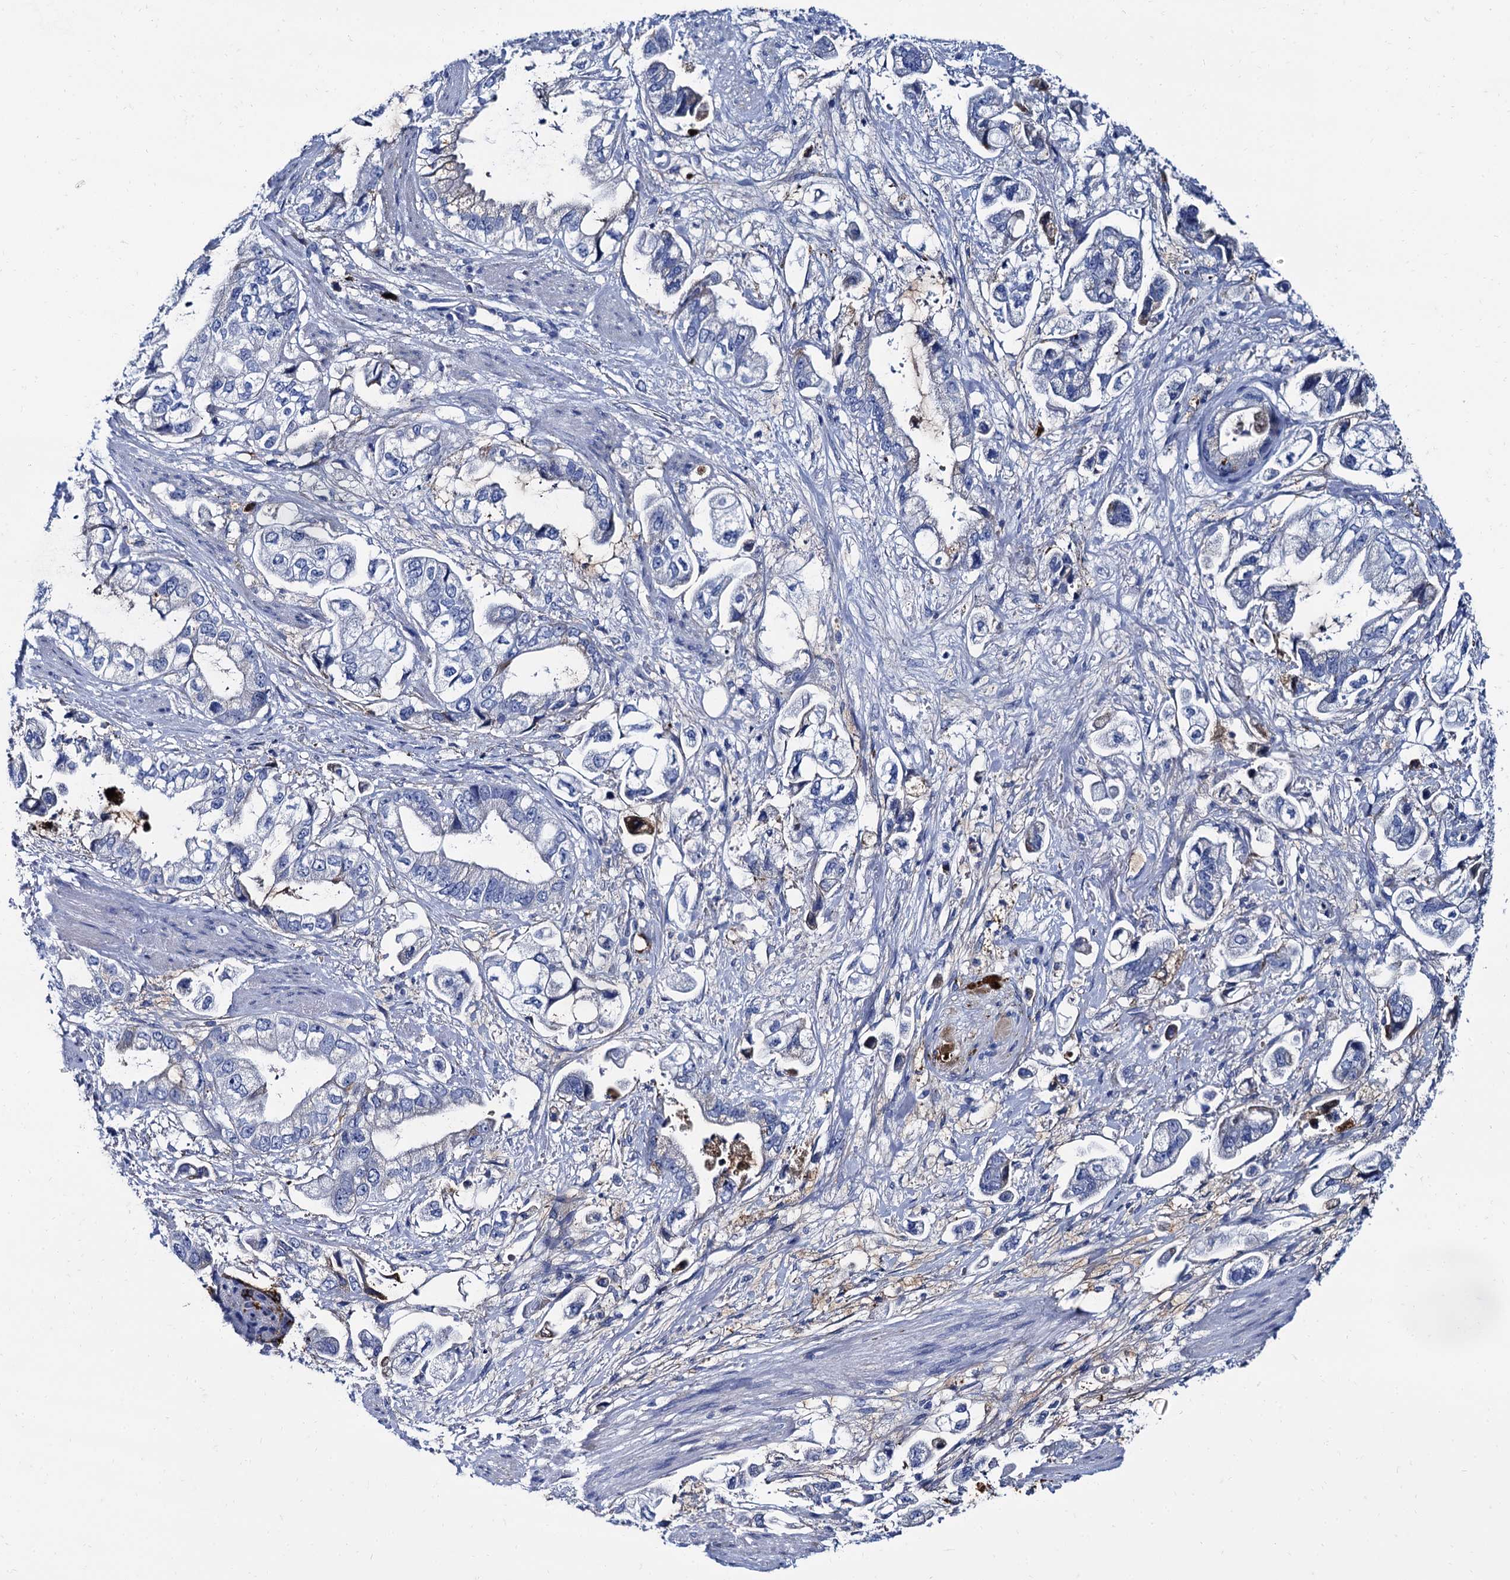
{"staining": {"intensity": "negative", "quantity": "none", "location": "none"}, "tissue": "stomach cancer", "cell_type": "Tumor cells", "image_type": "cancer", "snomed": [{"axis": "morphology", "description": "Adenocarcinoma, NOS"}, {"axis": "topography", "description": "Stomach"}], "caption": "Immunohistochemistry (IHC) photomicrograph of neoplastic tissue: human adenocarcinoma (stomach) stained with DAB (3,3'-diaminobenzidine) shows no significant protein staining in tumor cells.", "gene": "APOD", "patient": {"sex": "male", "age": 62}}